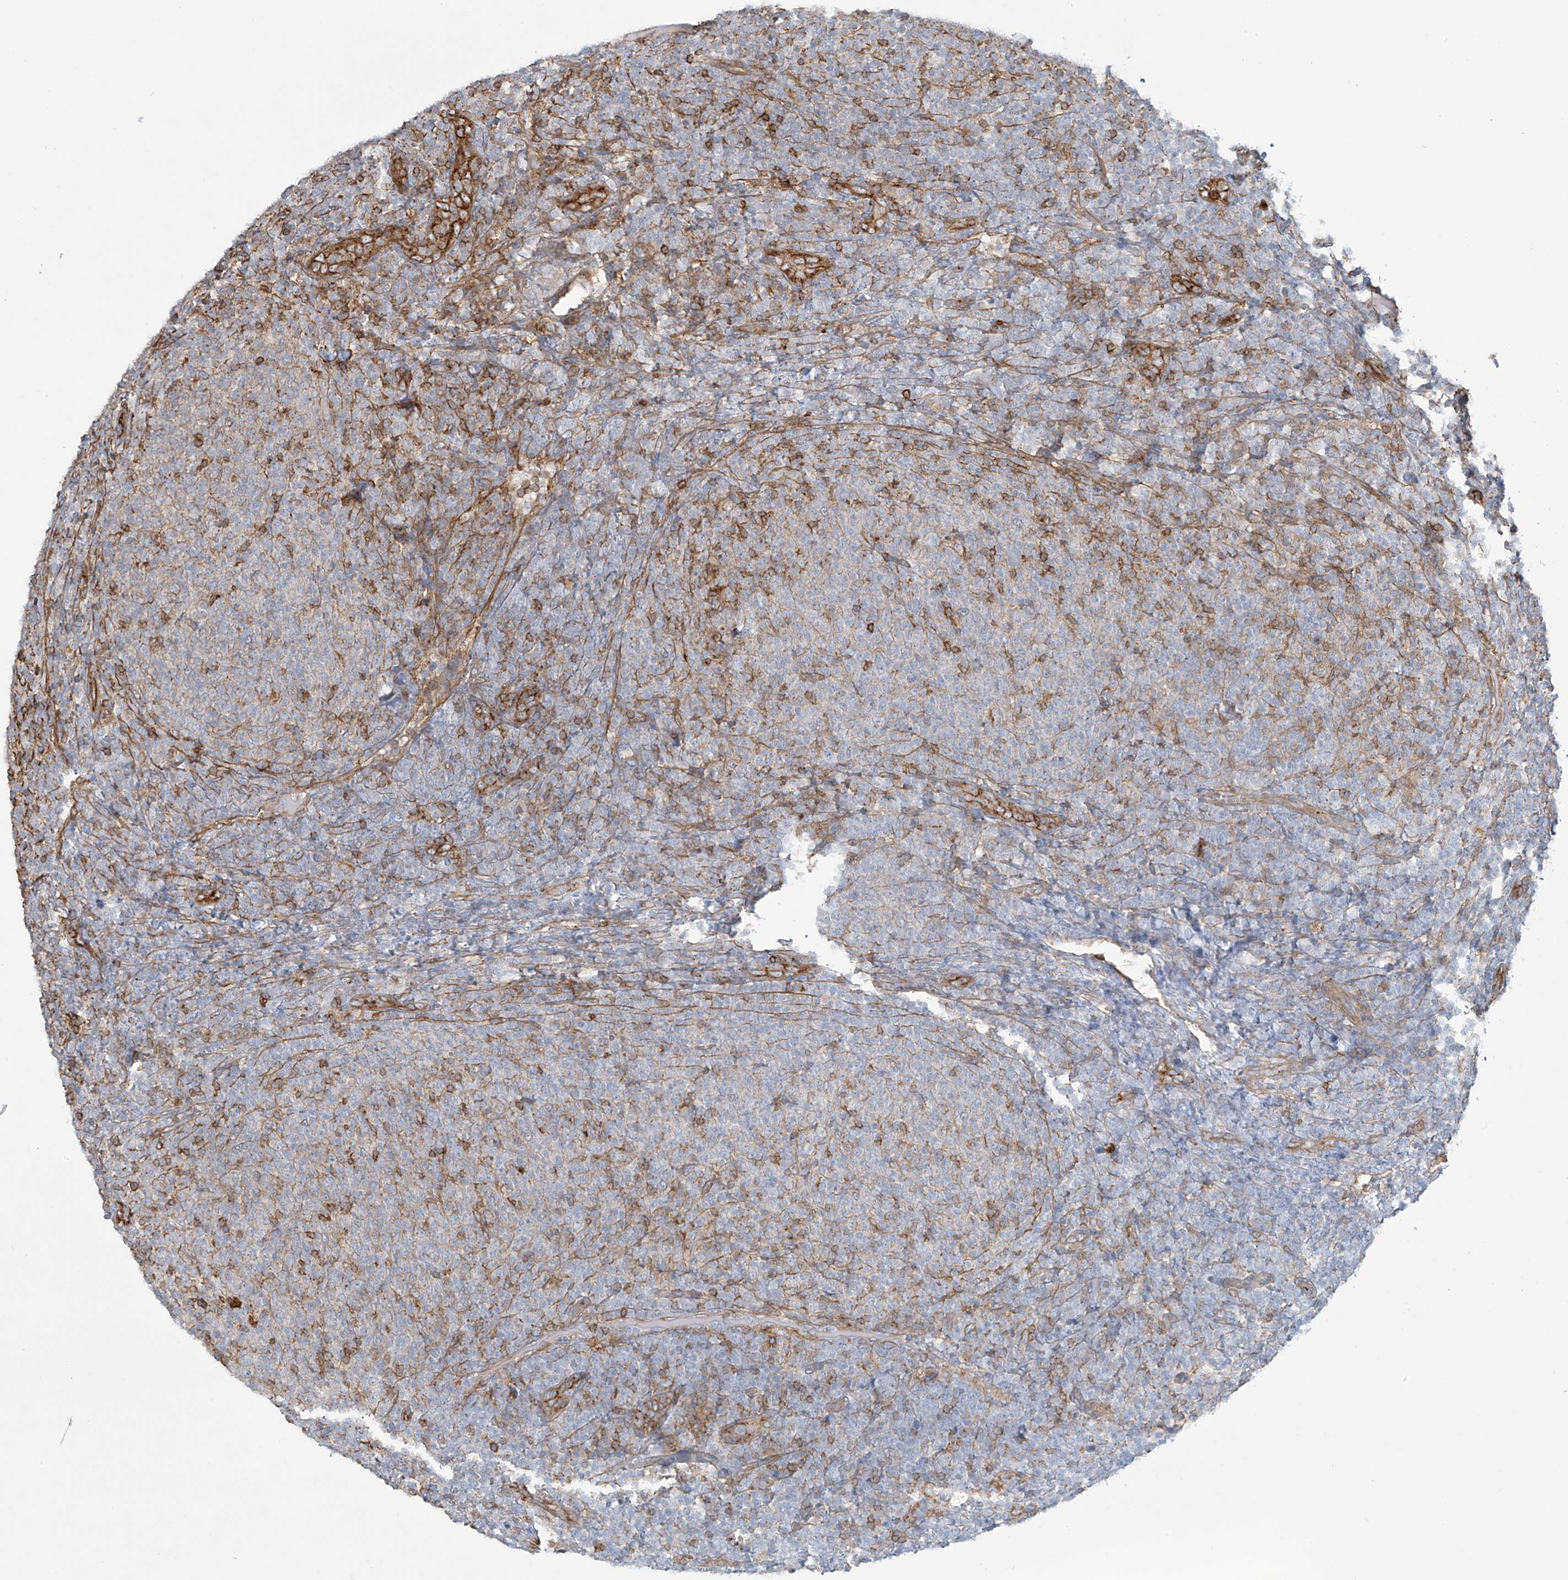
{"staining": {"intensity": "moderate", "quantity": "<25%", "location": "cytoplasmic/membranous"}, "tissue": "lymphoma", "cell_type": "Tumor cells", "image_type": "cancer", "snomed": [{"axis": "morphology", "description": "Malignant lymphoma, non-Hodgkin's type, Low grade"}, {"axis": "topography", "description": "Lymph node"}], "caption": "Moderate cytoplasmic/membranous protein expression is appreciated in about <25% of tumor cells in lymphoma.", "gene": "SLC9A2", "patient": {"sex": "male", "age": 66}}